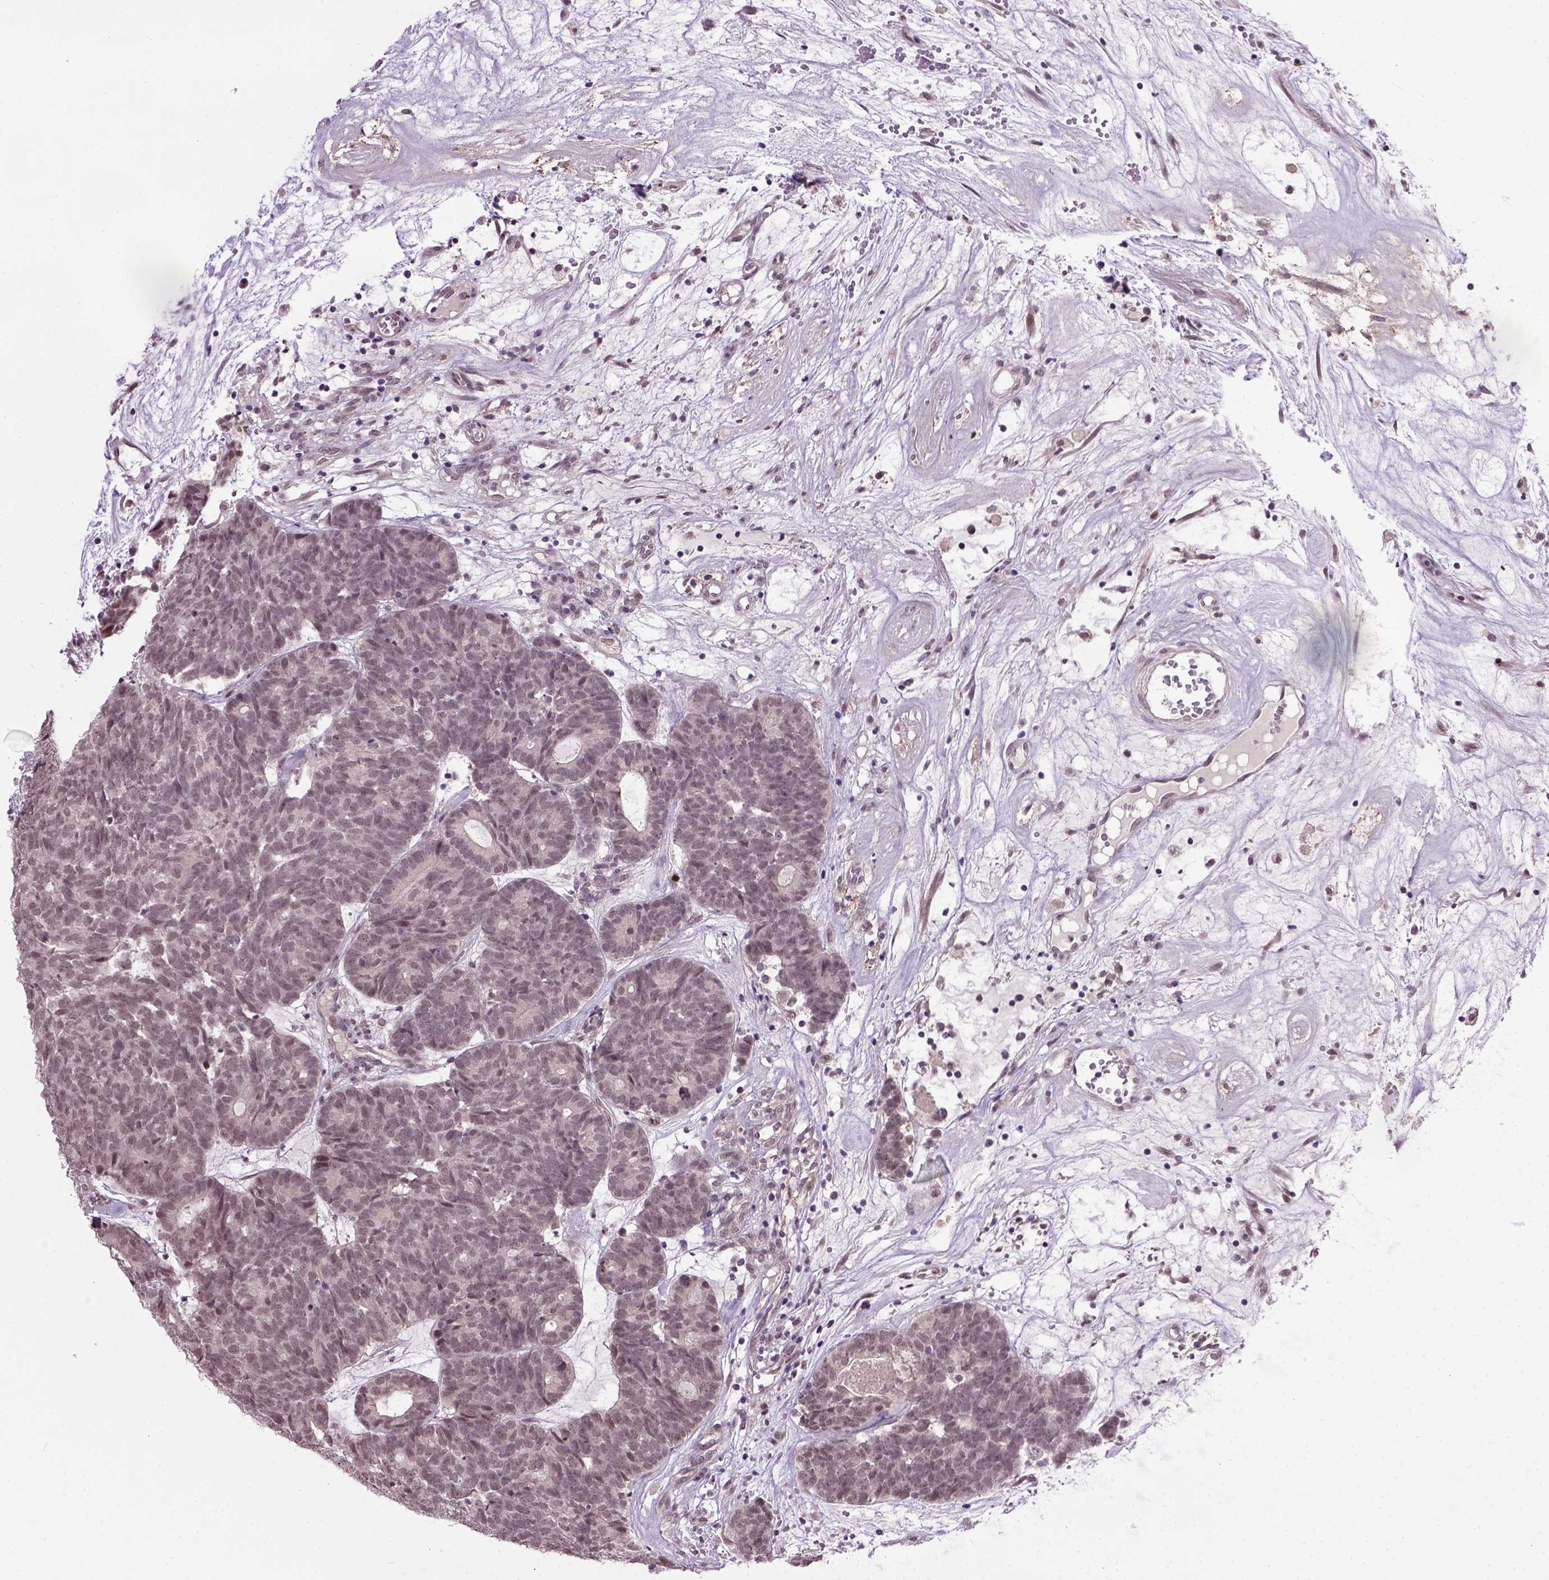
{"staining": {"intensity": "negative", "quantity": "none", "location": "none"}, "tissue": "head and neck cancer", "cell_type": "Tumor cells", "image_type": "cancer", "snomed": [{"axis": "morphology", "description": "Adenocarcinoma, NOS"}, {"axis": "topography", "description": "Head-Neck"}], "caption": "Immunohistochemical staining of head and neck adenocarcinoma demonstrates no significant staining in tumor cells.", "gene": "RAB43", "patient": {"sex": "female", "age": 81}}